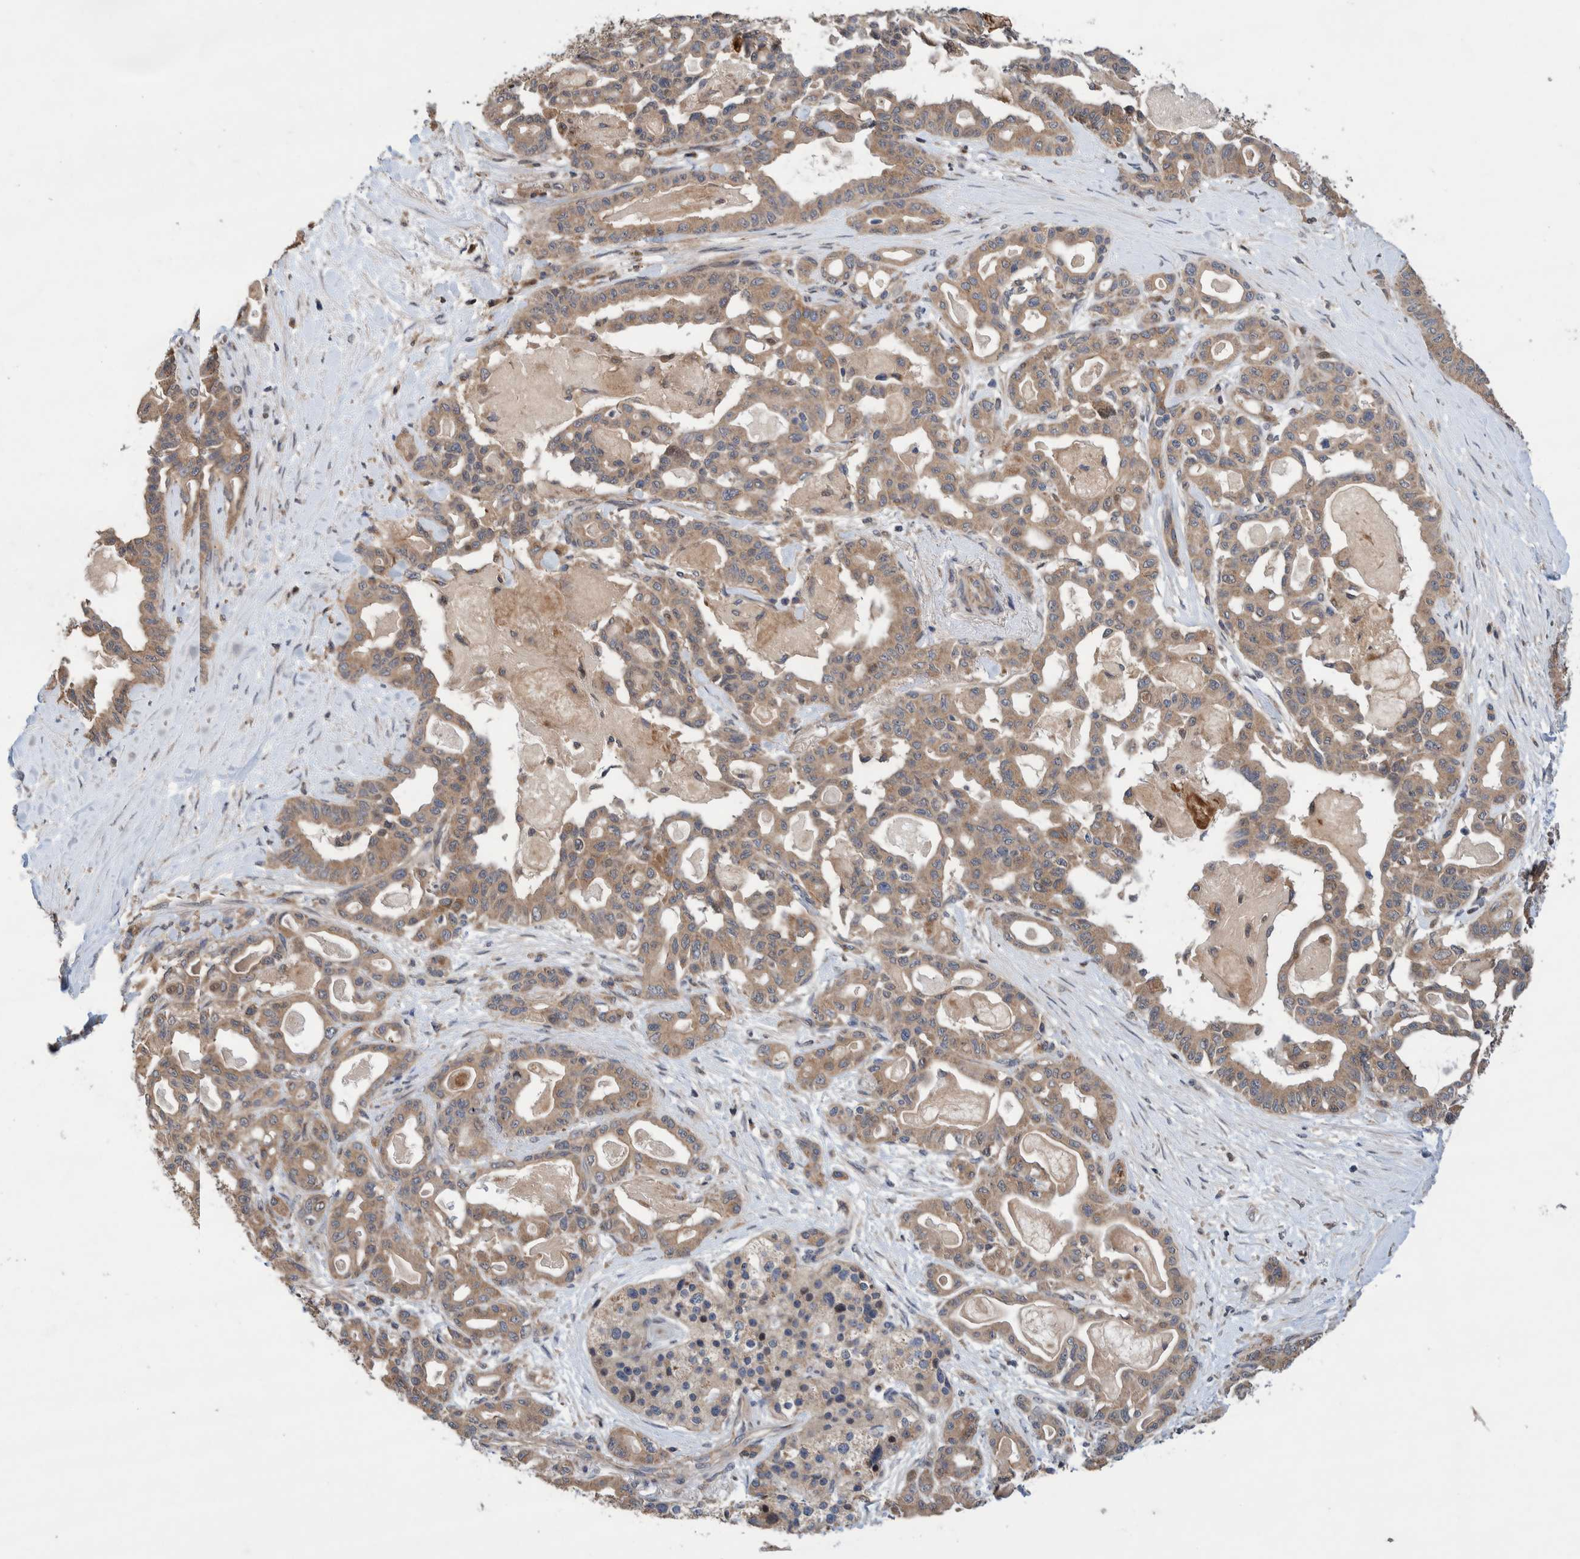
{"staining": {"intensity": "weak", "quantity": ">75%", "location": "cytoplasmic/membranous"}, "tissue": "pancreatic cancer", "cell_type": "Tumor cells", "image_type": "cancer", "snomed": [{"axis": "morphology", "description": "Adenocarcinoma, NOS"}, {"axis": "topography", "description": "Pancreas"}], "caption": "Brown immunohistochemical staining in pancreatic cancer reveals weak cytoplasmic/membranous staining in approximately >75% of tumor cells.", "gene": "PIK3R6", "patient": {"sex": "male", "age": 63}}